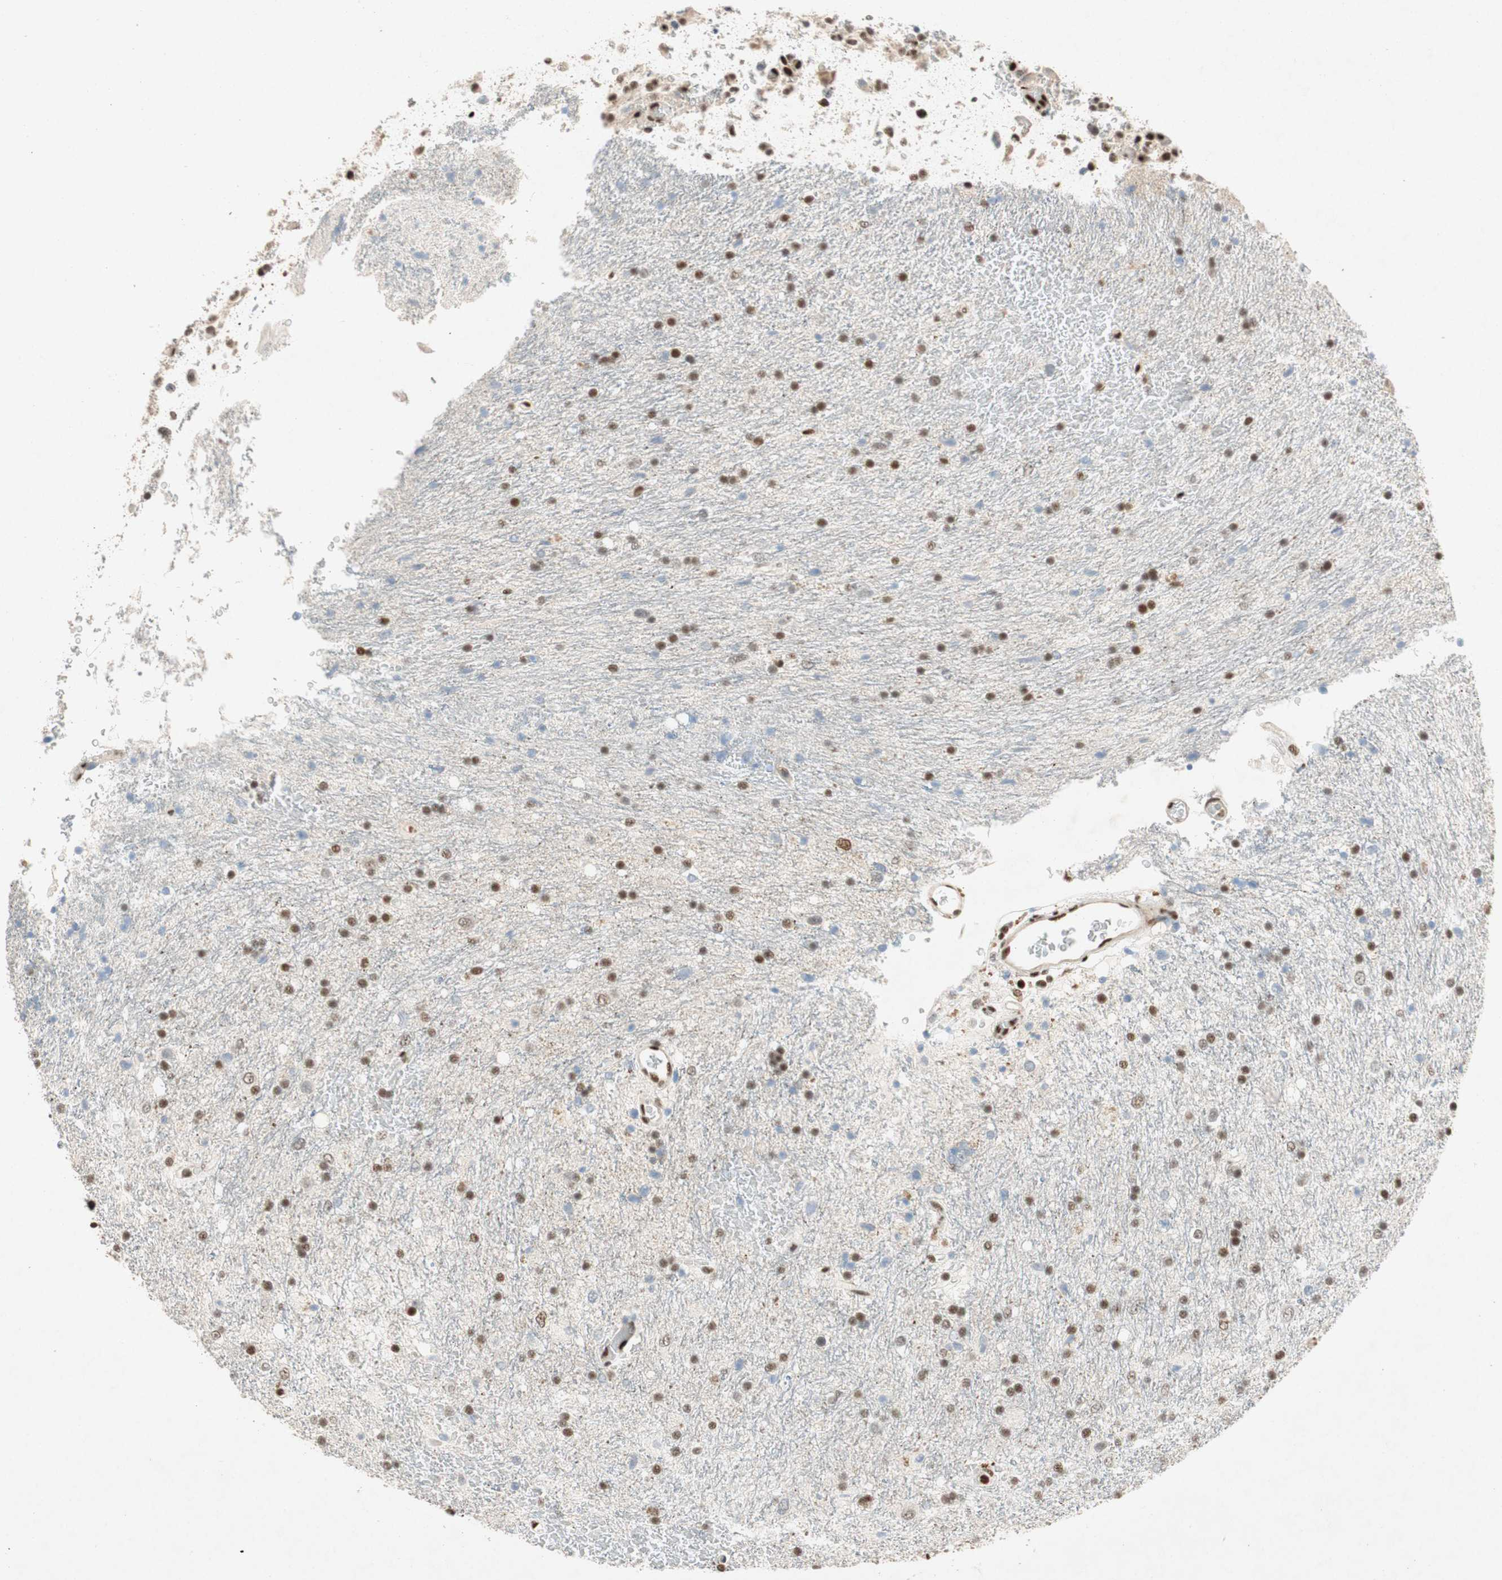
{"staining": {"intensity": "strong", "quantity": ">75%", "location": "nuclear"}, "tissue": "glioma", "cell_type": "Tumor cells", "image_type": "cancer", "snomed": [{"axis": "morphology", "description": "Glioma, malignant, Low grade"}, {"axis": "topography", "description": "Brain"}], "caption": "Low-grade glioma (malignant) stained with a protein marker demonstrates strong staining in tumor cells.", "gene": "NCBP3", "patient": {"sex": "male", "age": 77}}